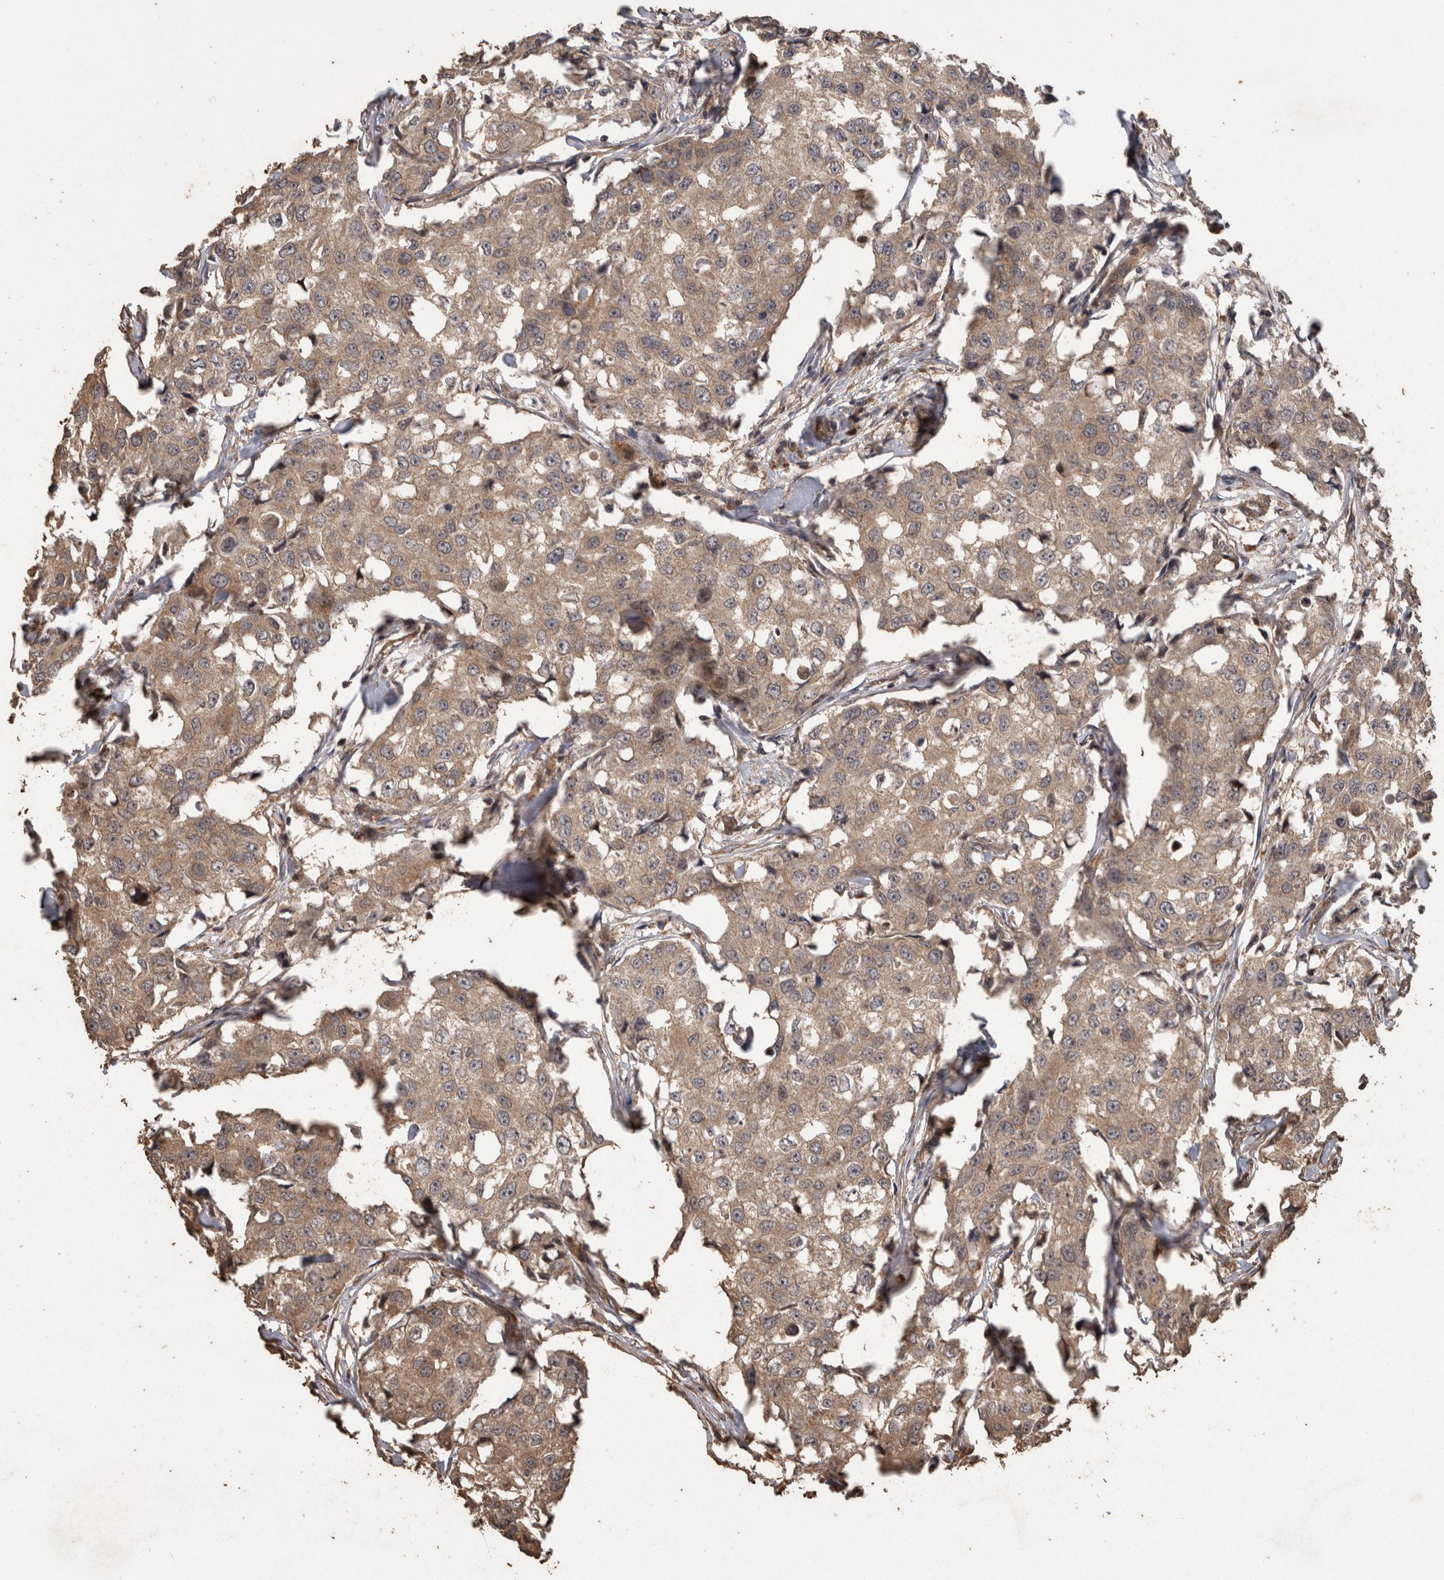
{"staining": {"intensity": "moderate", "quantity": ">75%", "location": "cytoplasmic/membranous"}, "tissue": "breast cancer", "cell_type": "Tumor cells", "image_type": "cancer", "snomed": [{"axis": "morphology", "description": "Duct carcinoma"}, {"axis": "topography", "description": "Breast"}], "caption": "Breast cancer (invasive ductal carcinoma) tissue exhibits moderate cytoplasmic/membranous expression in approximately >75% of tumor cells", "gene": "PINK1", "patient": {"sex": "female", "age": 27}}